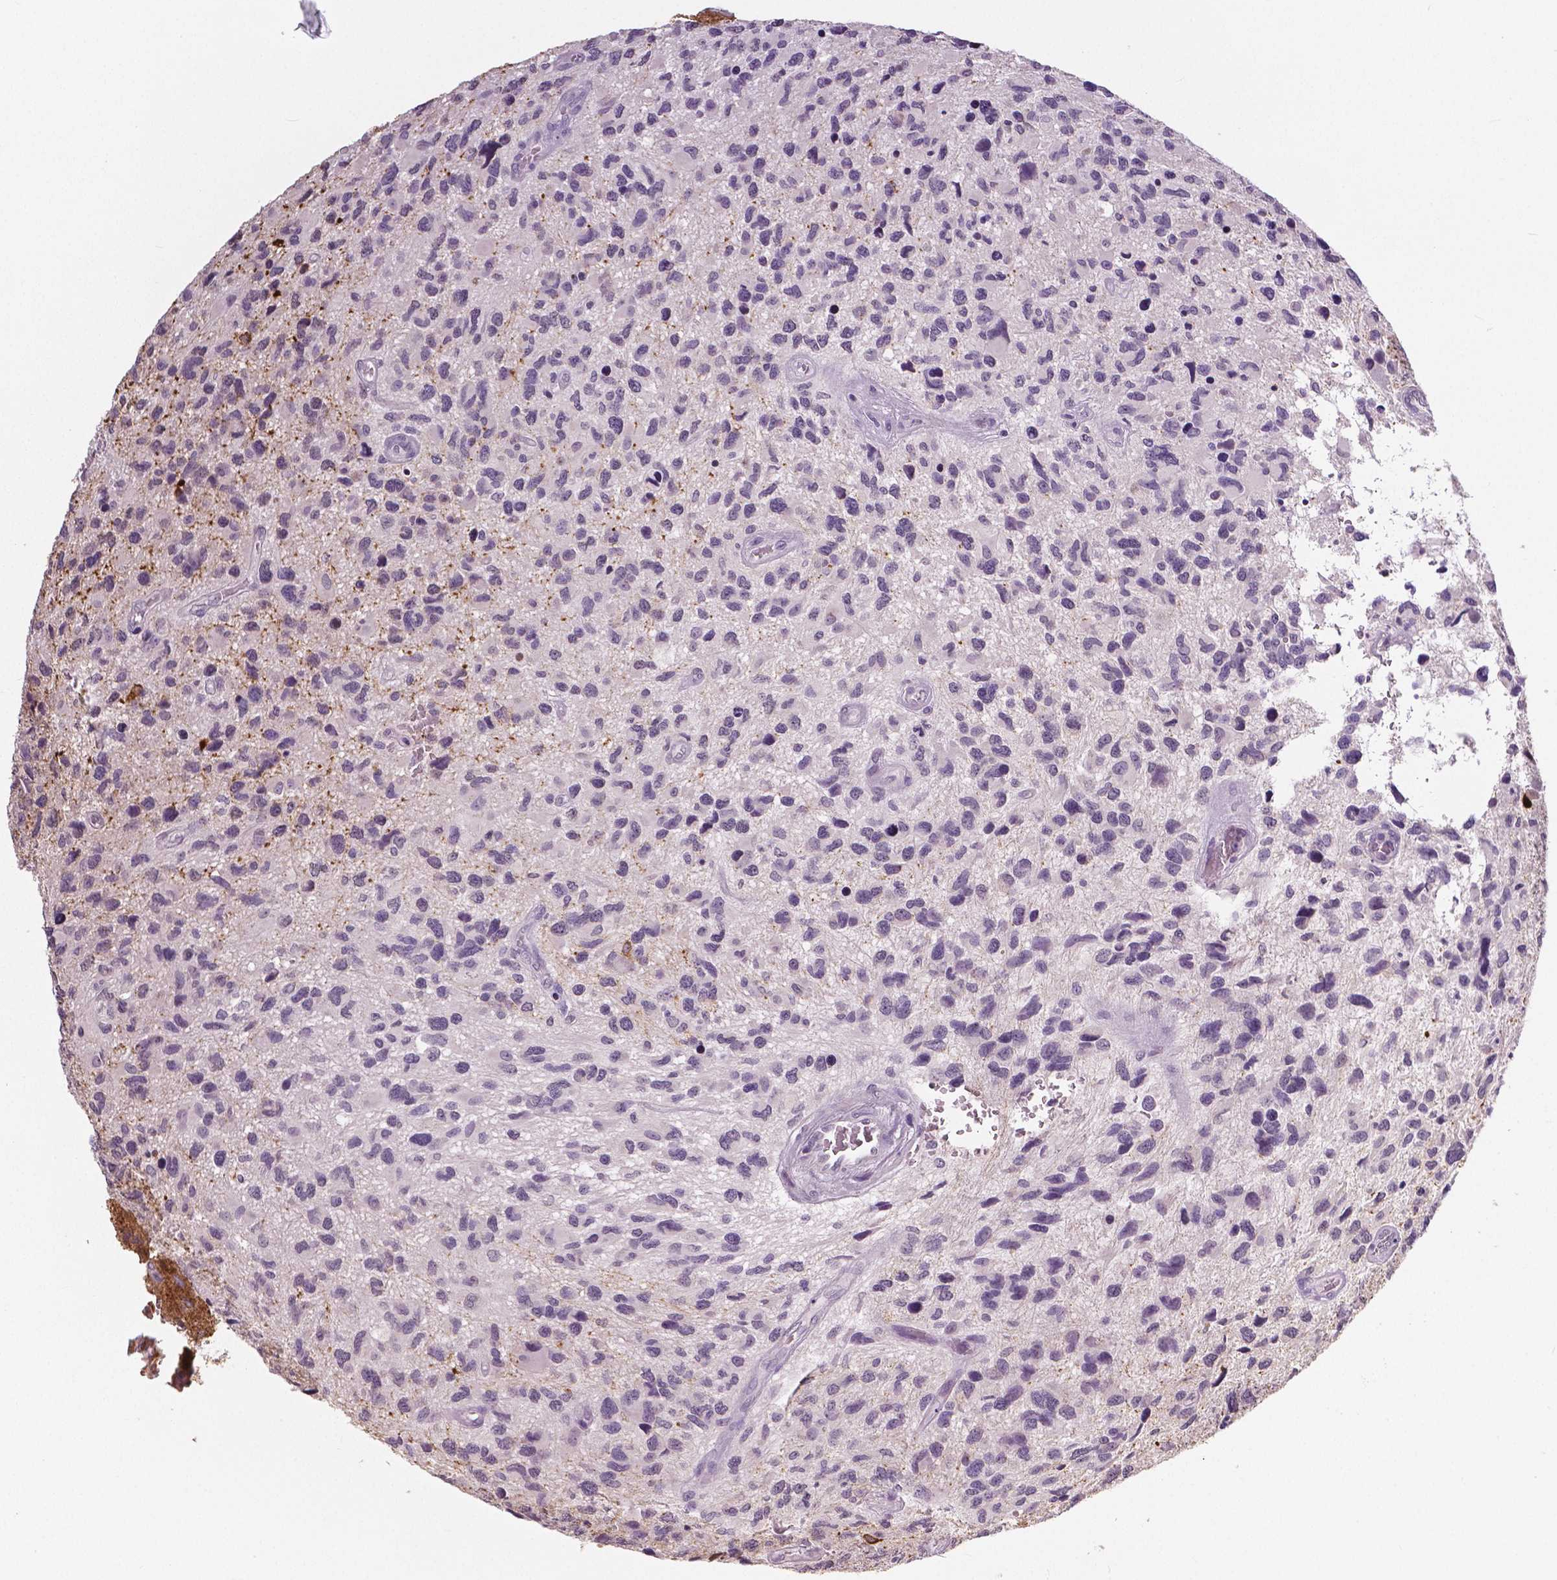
{"staining": {"intensity": "negative", "quantity": "none", "location": "none"}, "tissue": "glioma", "cell_type": "Tumor cells", "image_type": "cancer", "snomed": [{"axis": "morphology", "description": "Glioma, malignant, NOS"}, {"axis": "morphology", "description": "Glioma, malignant, High grade"}, {"axis": "topography", "description": "Brain"}], "caption": "Glioma was stained to show a protein in brown. There is no significant expression in tumor cells. (DAB immunohistochemistry, high magnification).", "gene": "NECAB1", "patient": {"sex": "female", "age": 71}}